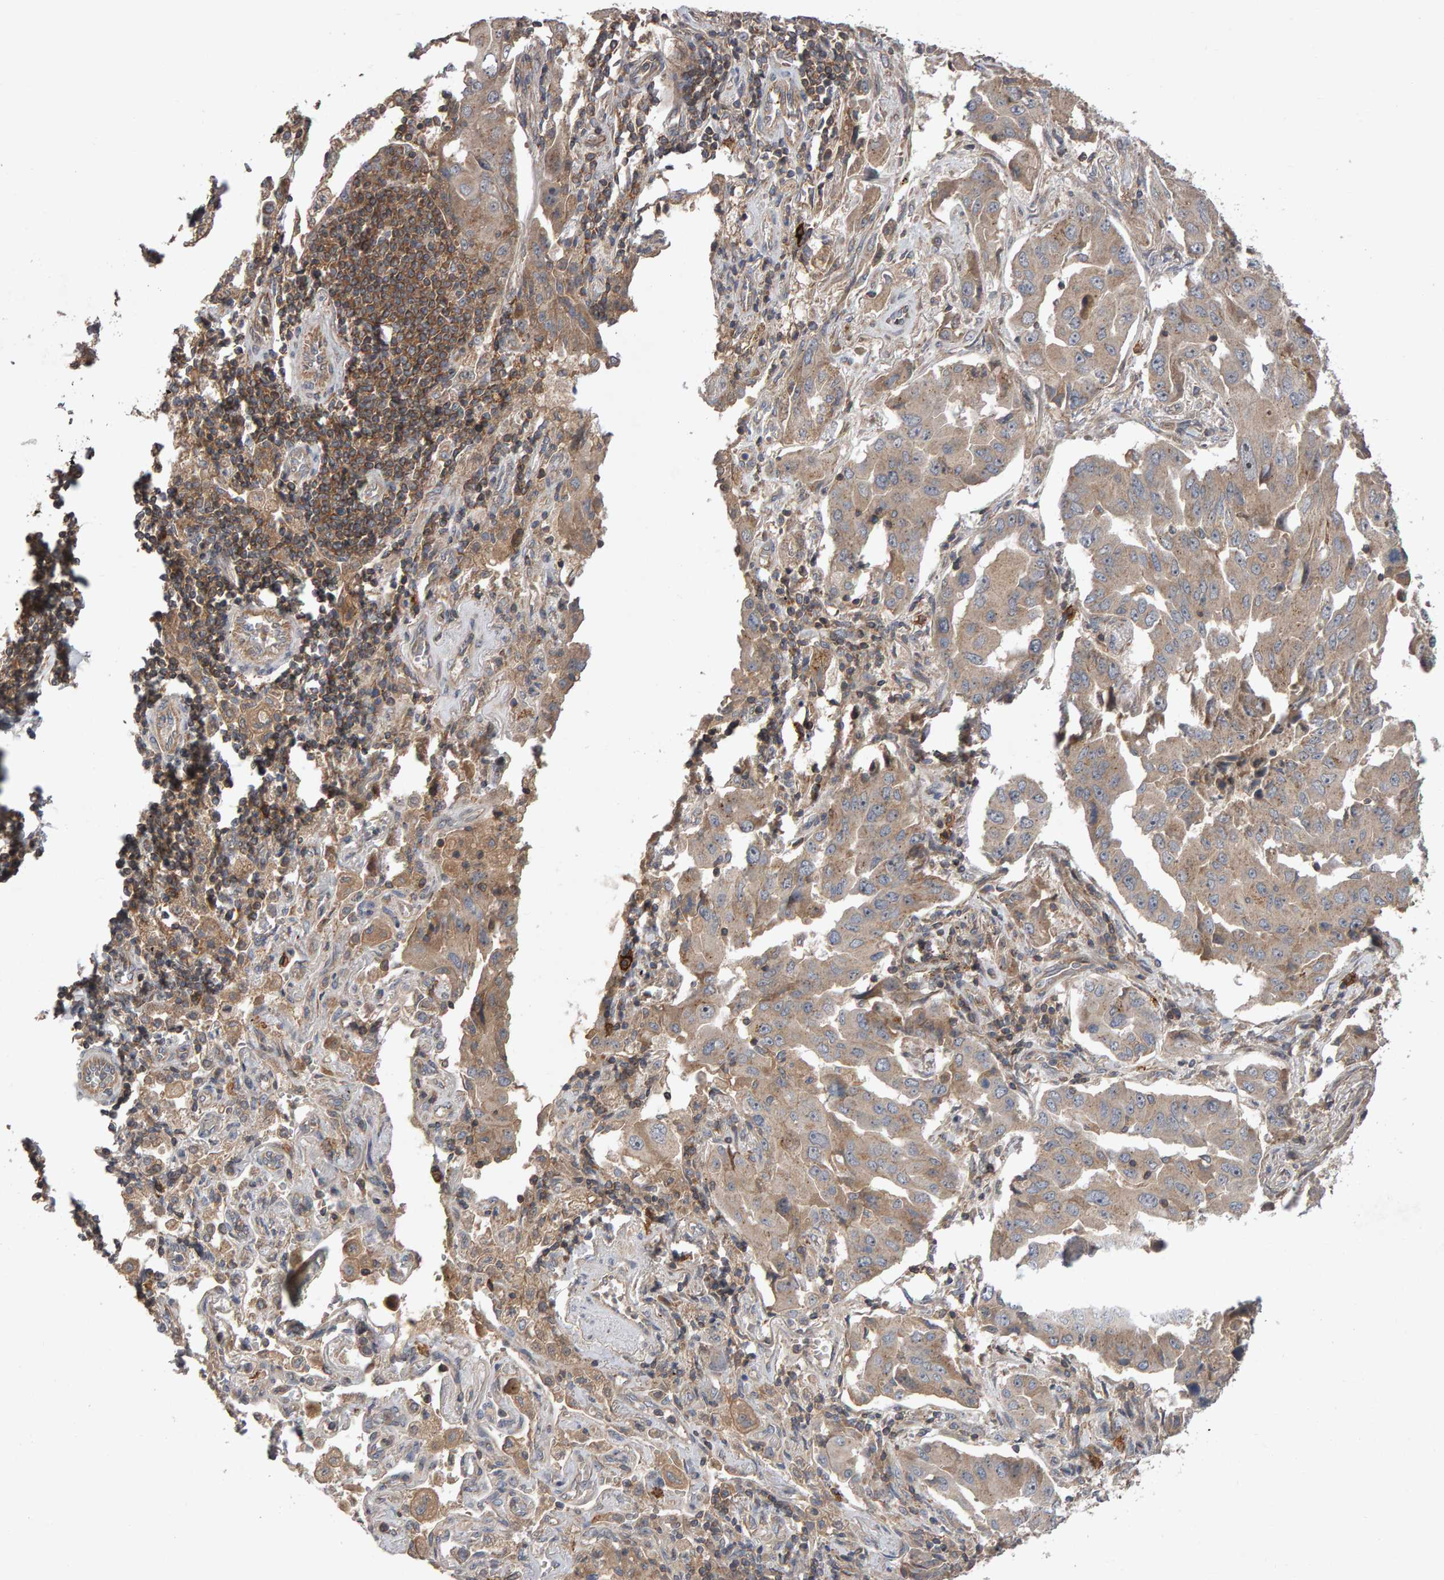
{"staining": {"intensity": "weak", "quantity": ">75%", "location": "cytoplasmic/membranous"}, "tissue": "lung cancer", "cell_type": "Tumor cells", "image_type": "cancer", "snomed": [{"axis": "morphology", "description": "Adenocarcinoma, NOS"}, {"axis": "topography", "description": "Lung"}], "caption": "There is low levels of weak cytoplasmic/membranous expression in tumor cells of adenocarcinoma (lung), as demonstrated by immunohistochemical staining (brown color).", "gene": "PGS1", "patient": {"sex": "female", "age": 65}}